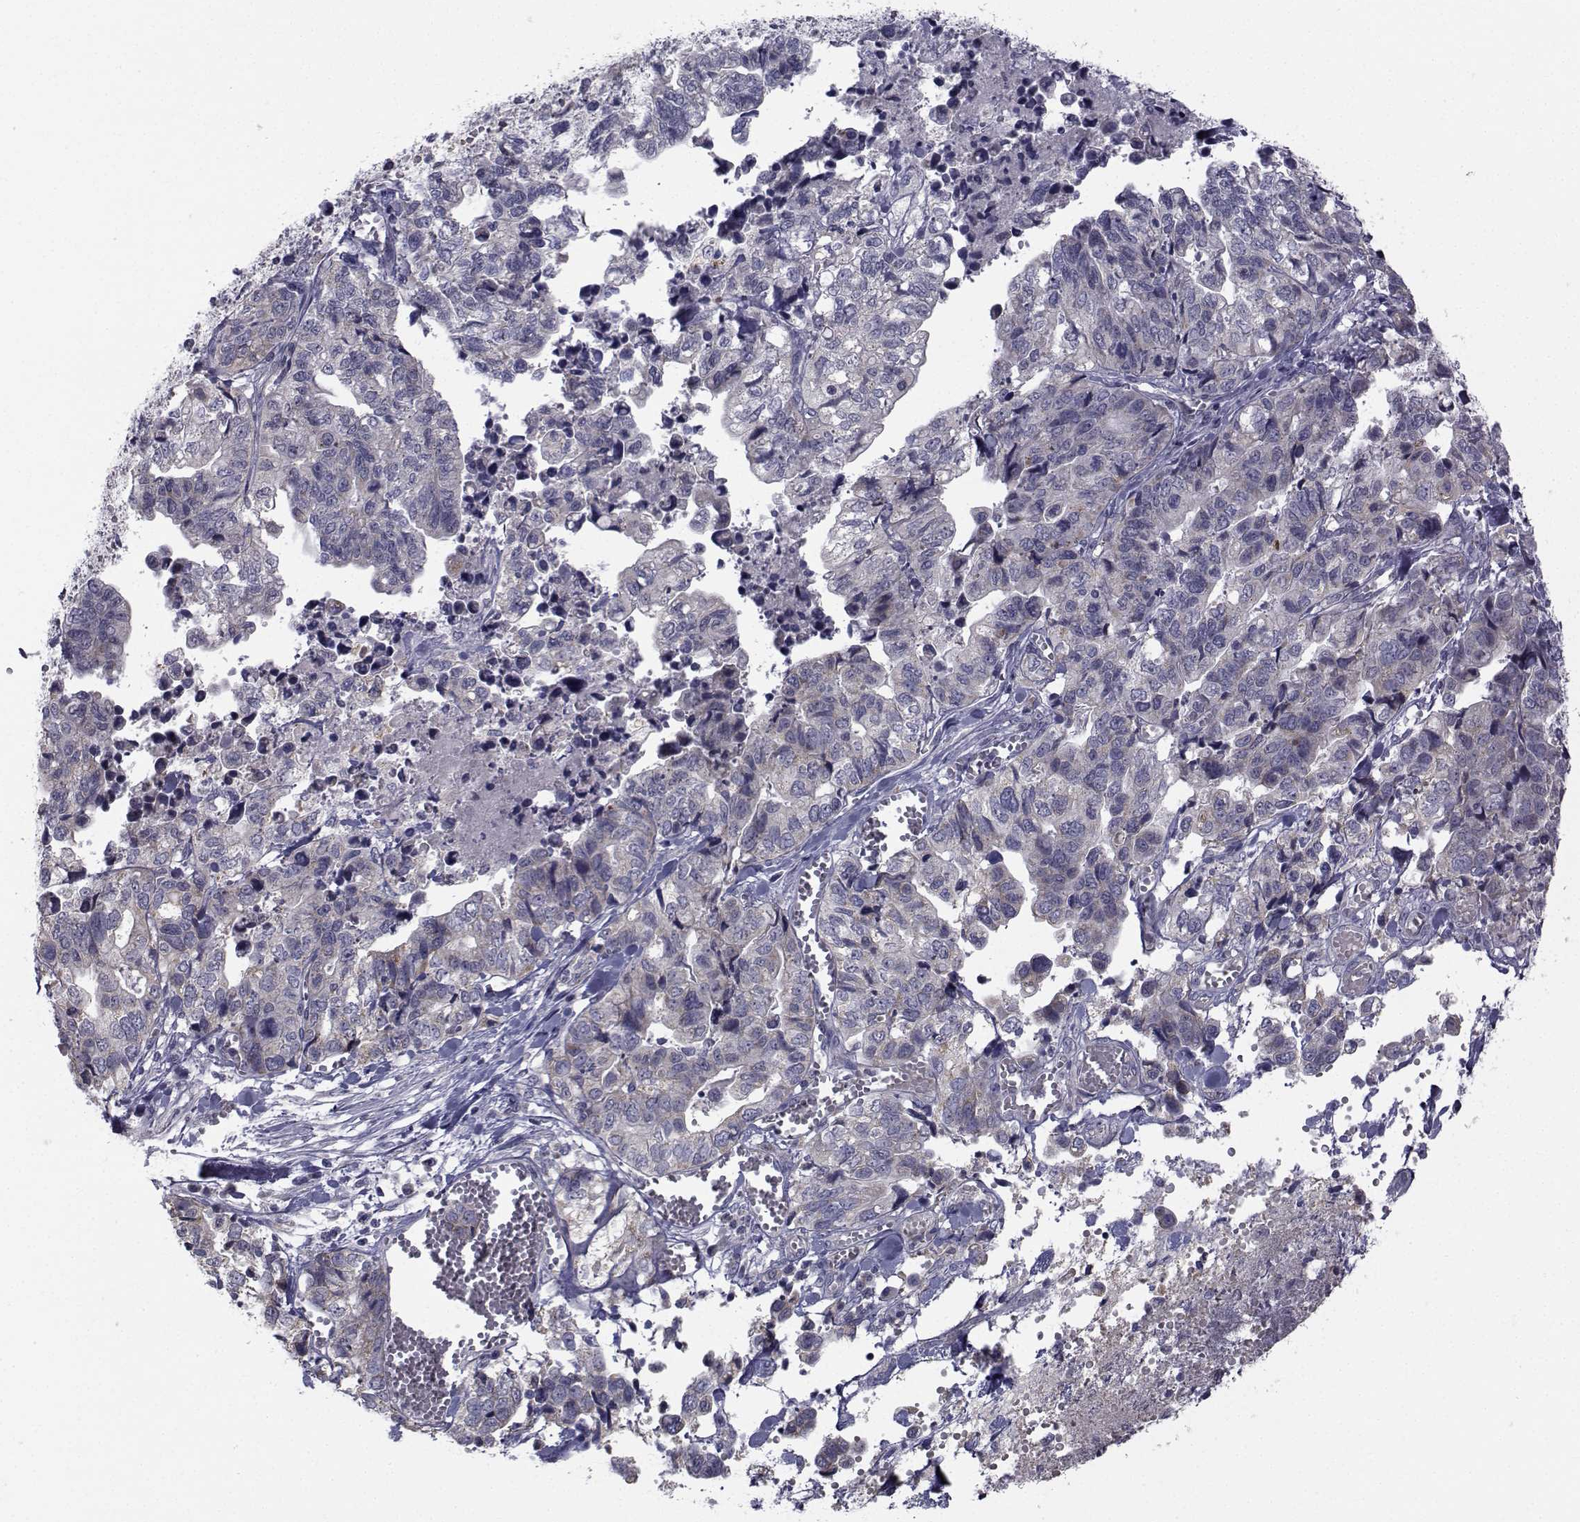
{"staining": {"intensity": "negative", "quantity": "none", "location": "none"}, "tissue": "stomach cancer", "cell_type": "Tumor cells", "image_type": "cancer", "snomed": [{"axis": "morphology", "description": "Adenocarcinoma, NOS"}, {"axis": "topography", "description": "Stomach, upper"}], "caption": "High magnification brightfield microscopy of stomach cancer stained with DAB (3,3'-diaminobenzidine) (brown) and counterstained with hematoxylin (blue): tumor cells show no significant staining. (Stains: DAB (3,3'-diaminobenzidine) immunohistochemistry (IHC) with hematoxylin counter stain, Microscopy: brightfield microscopy at high magnification).", "gene": "ANGPT1", "patient": {"sex": "female", "age": 67}}